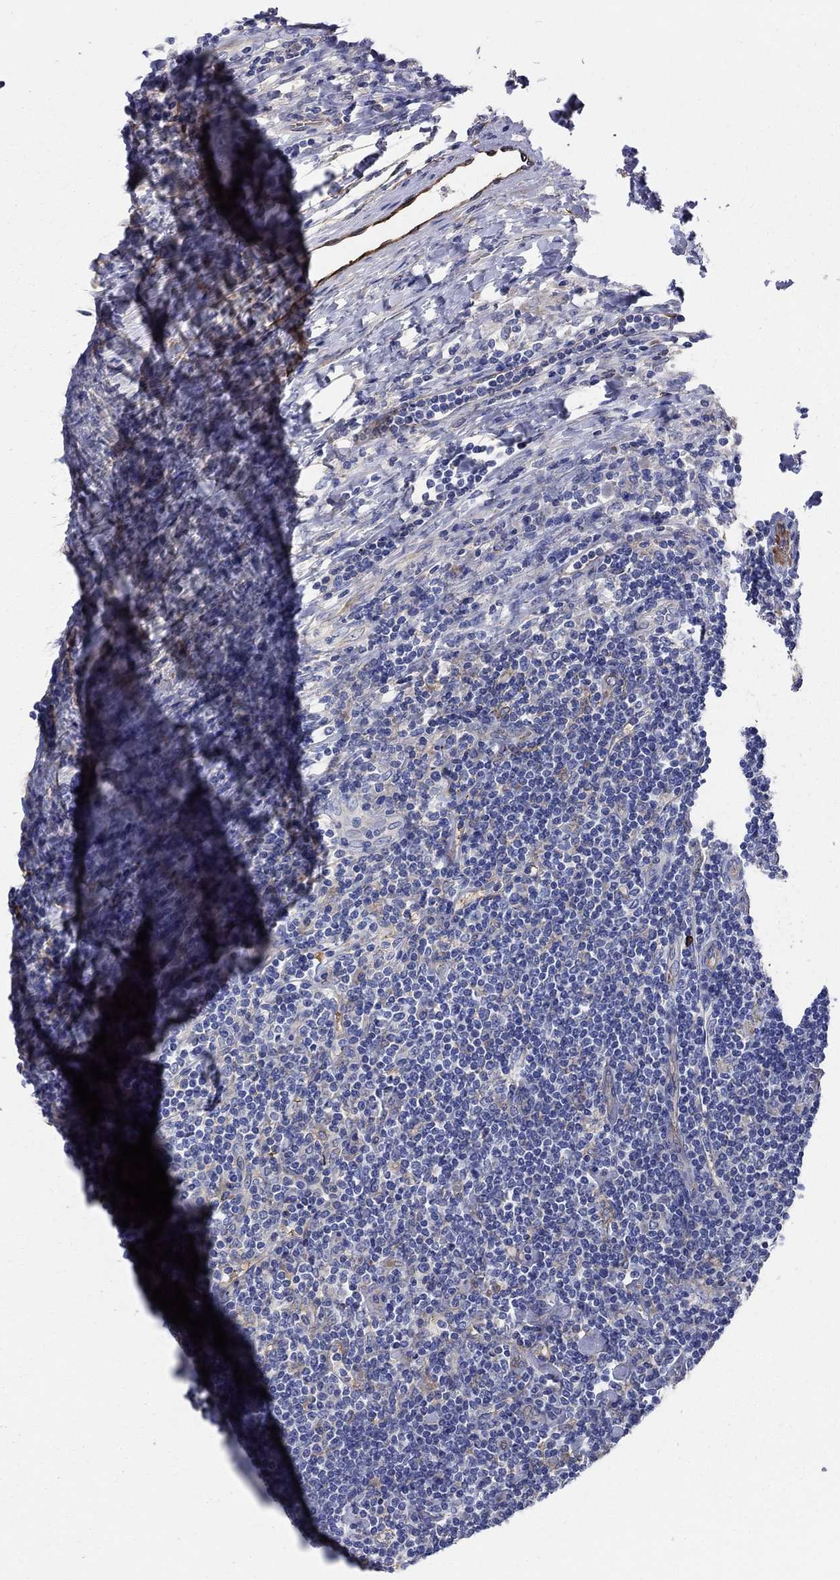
{"staining": {"intensity": "negative", "quantity": "none", "location": "none"}, "tissue": "lymphoma", "cell_type": "Tumor cells", "image_type": "cancer", "snomed": [{"axis": "morphology", "description": "Hodgkin's disease, NOS"}, {"axis": "topography", "description": "Lymph node"}], "caption": "Immunohistochemical staining of Hodgkin's disease shows no significant expression in tumor cells. Nuclei are stained in blue.", "gene": "EMP2", "patient": {"sex": "male", "age": 40}}